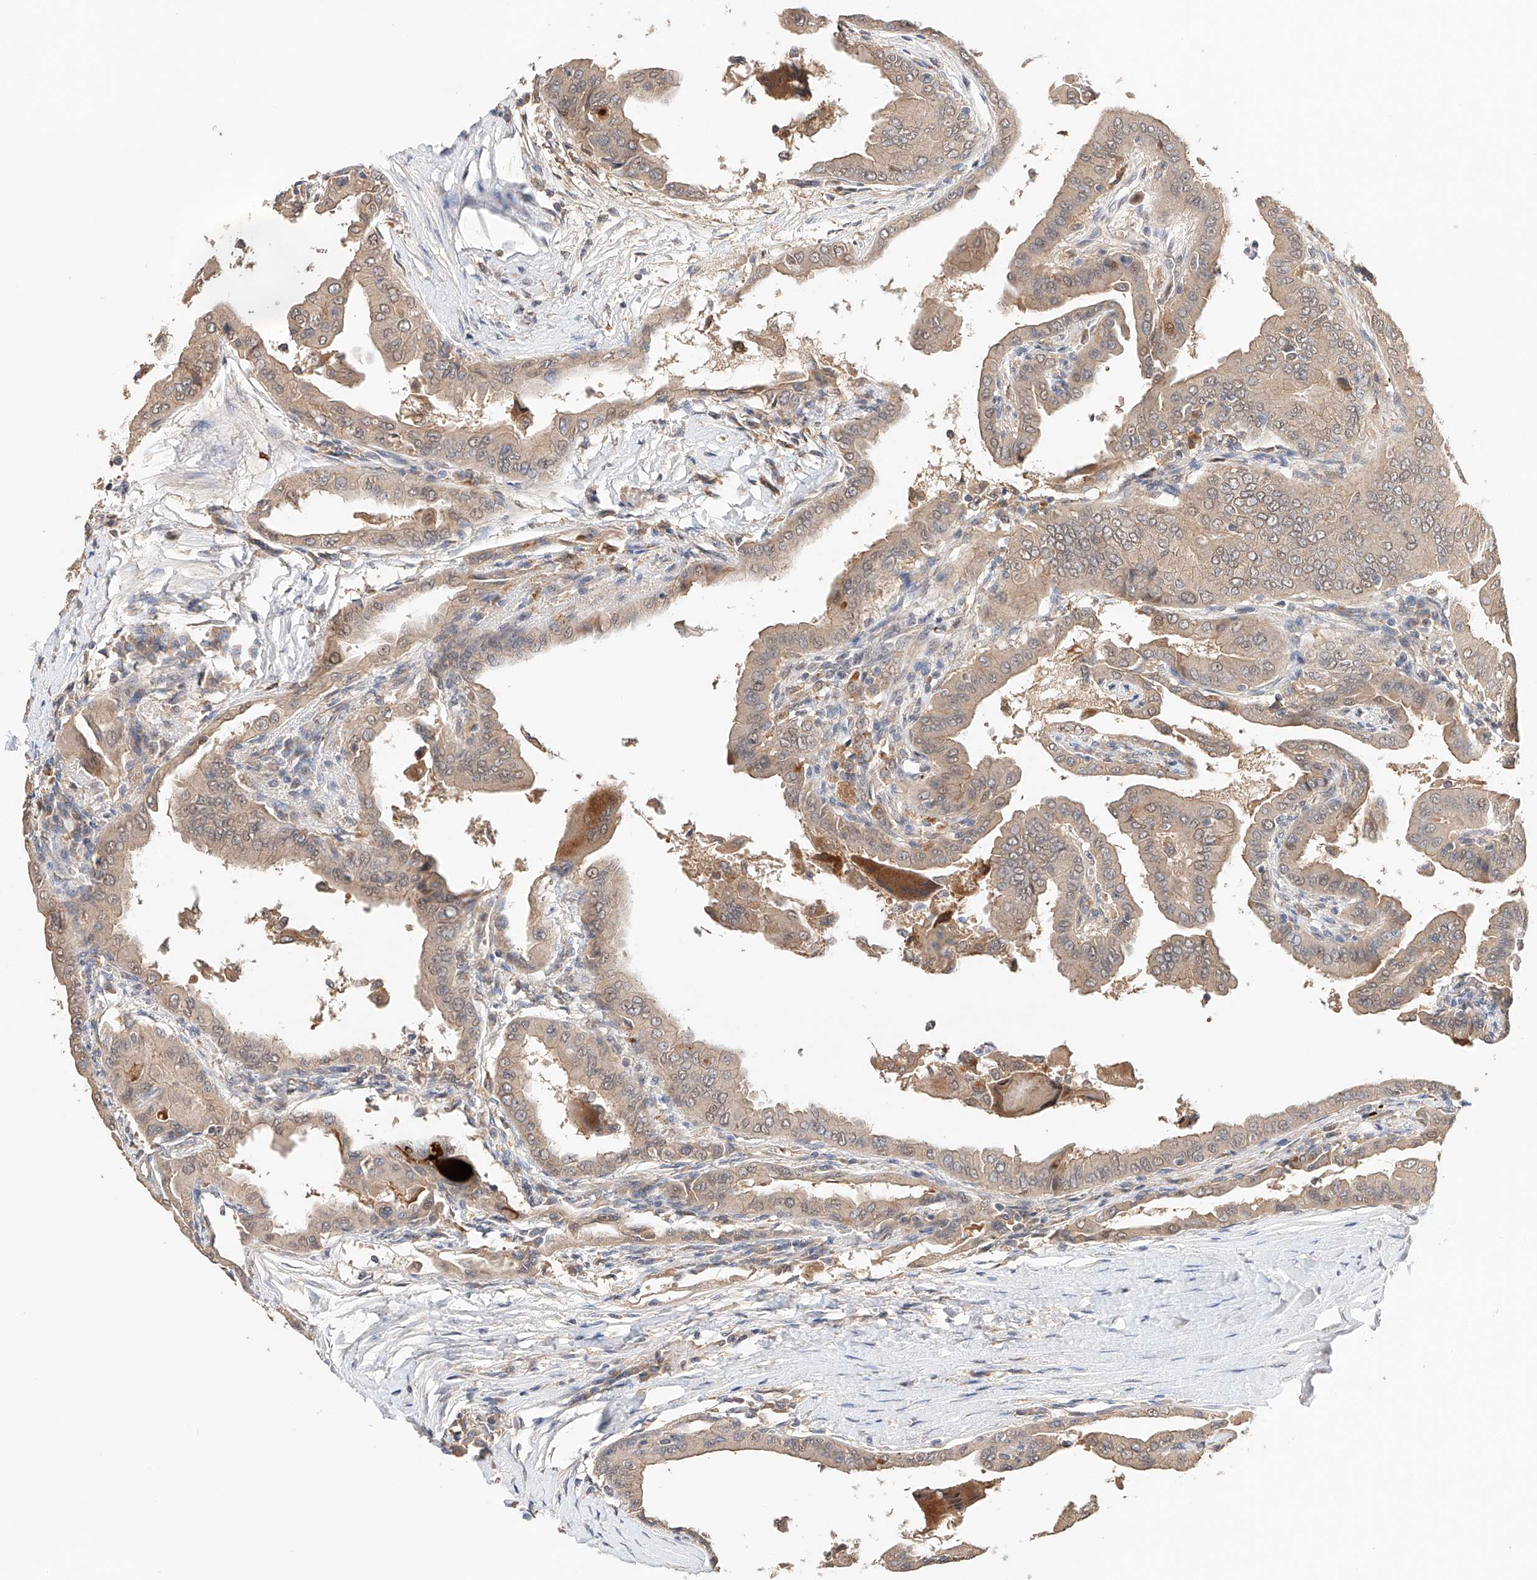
{"staining": {"intensity": "weak", "quantity": ">75%", "location": "cytoplasmic/membranous,nuclear"}, "tissue": "thyroid cancer", "cell_type": "Tumor cells", "image_type": "cancer", "snomed": [{"axis": "morphology", "description": "Papillary adenocarcinoma, NOS"}, {"axis": "topography", "description": "Thyroid gland"}], "caption": "Thyroid papillary adenocarcinoma stained with immunohistochemistry (IHC) shows weak cytoplasmic/membranous and nuclear positivity in approximately >75% of tumor cells. Nuclei are stained in blue.", "gene": "ZFHX2", "patient": {"sex": "male", "age": 33}}